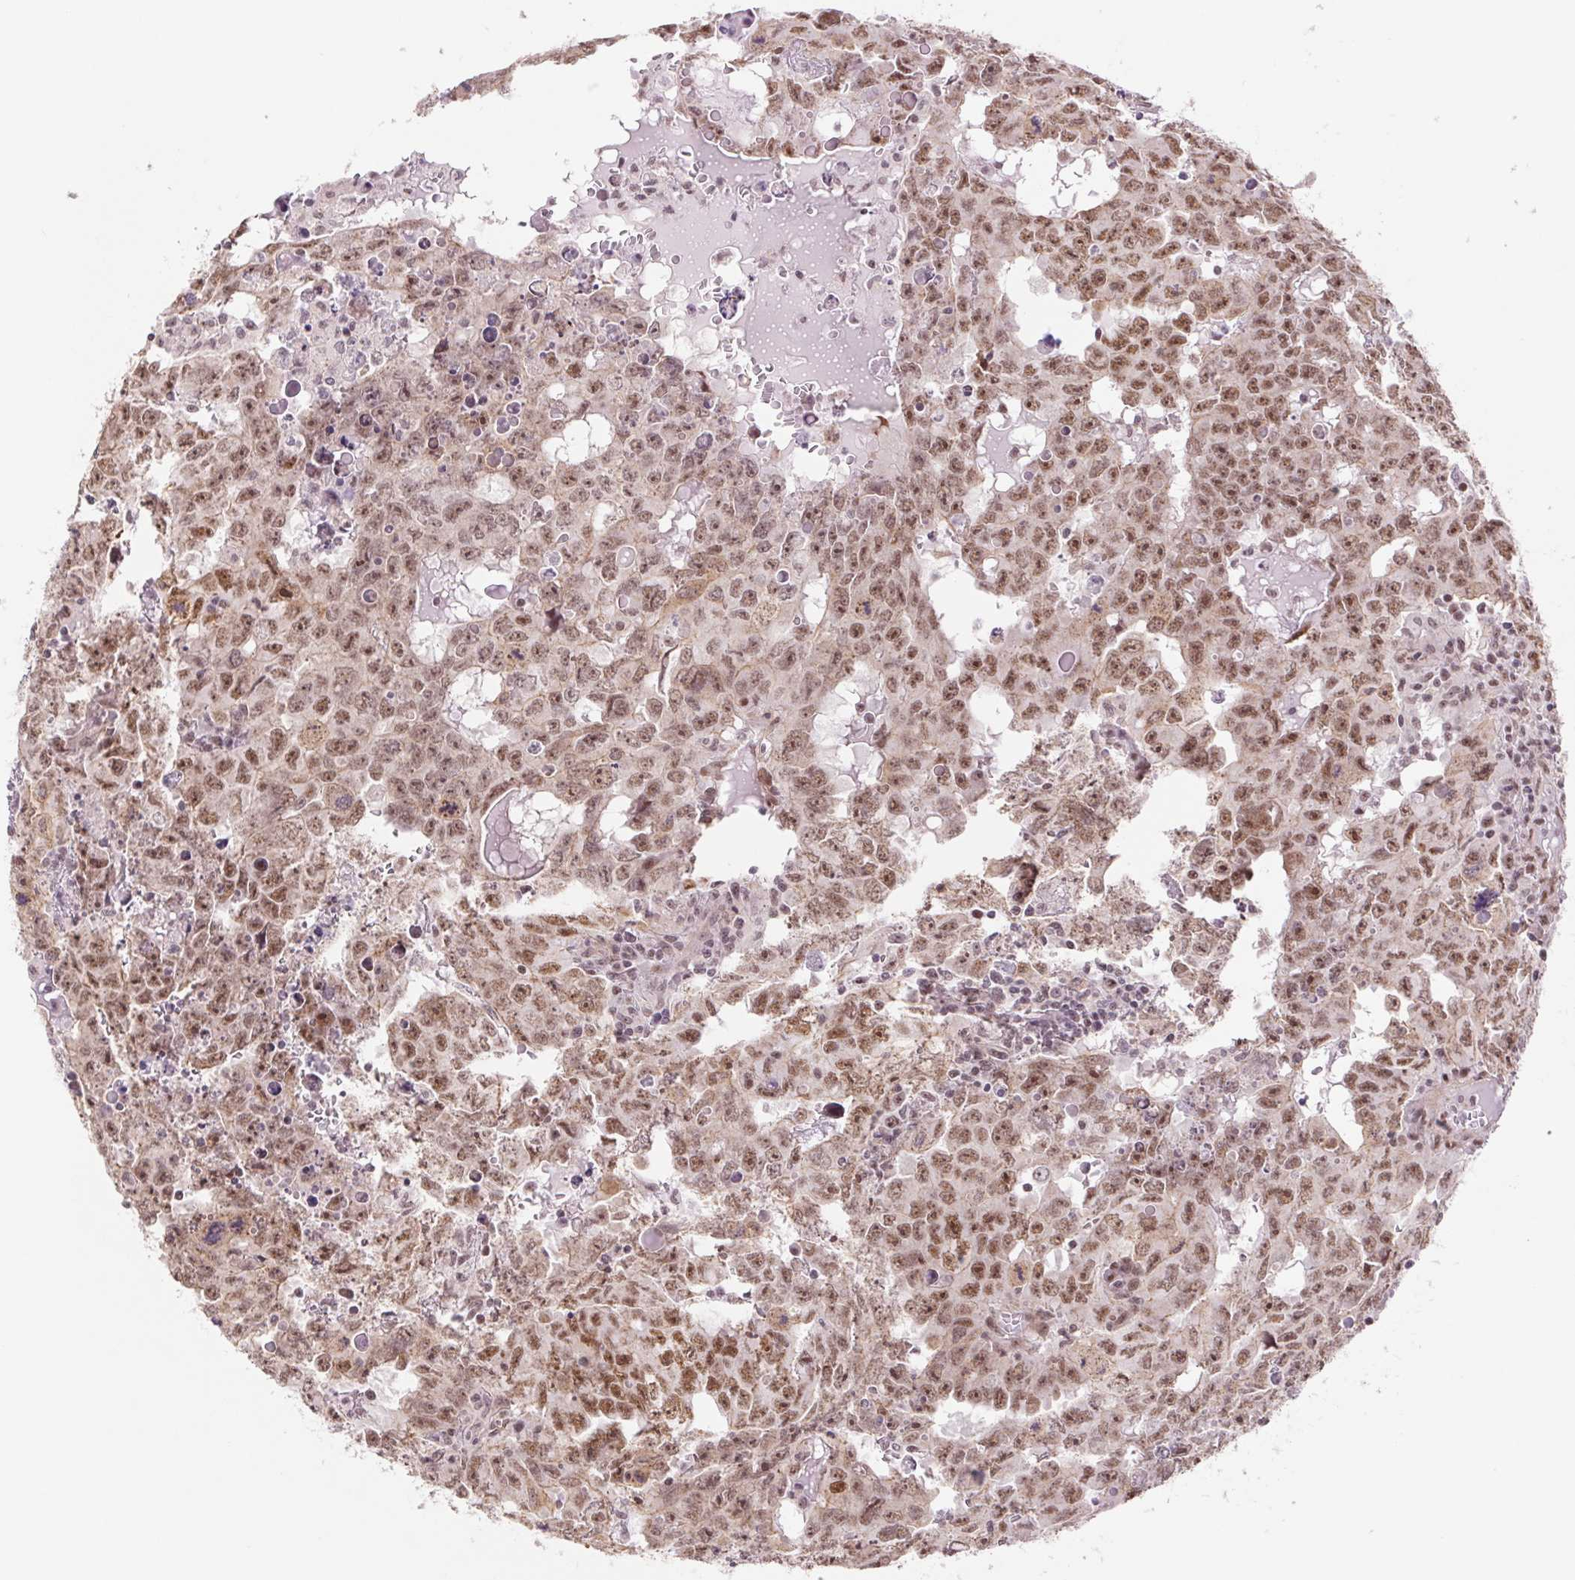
{"staining": {"intensity": "moderate", "quantity": "25%-75%", "location": "nuclear"}, "tissue": "testis cancer", "cell_type": "Tumor cells", "image_type": "cancer", "snomed": [{"axis": "morphology", "description": "Carcinoma, Embryonal, NOS"}, {"axis": "topography", "description": "Testis"}], "caption": "This is a micrograph of immunohistochemistry (IHC) staining of embryonal carcinoma (testis), which shows moderate staining in the nuclear of tumor cells.", "gene": "CWC25", "patient": {"sex": "male", "age": 22}}